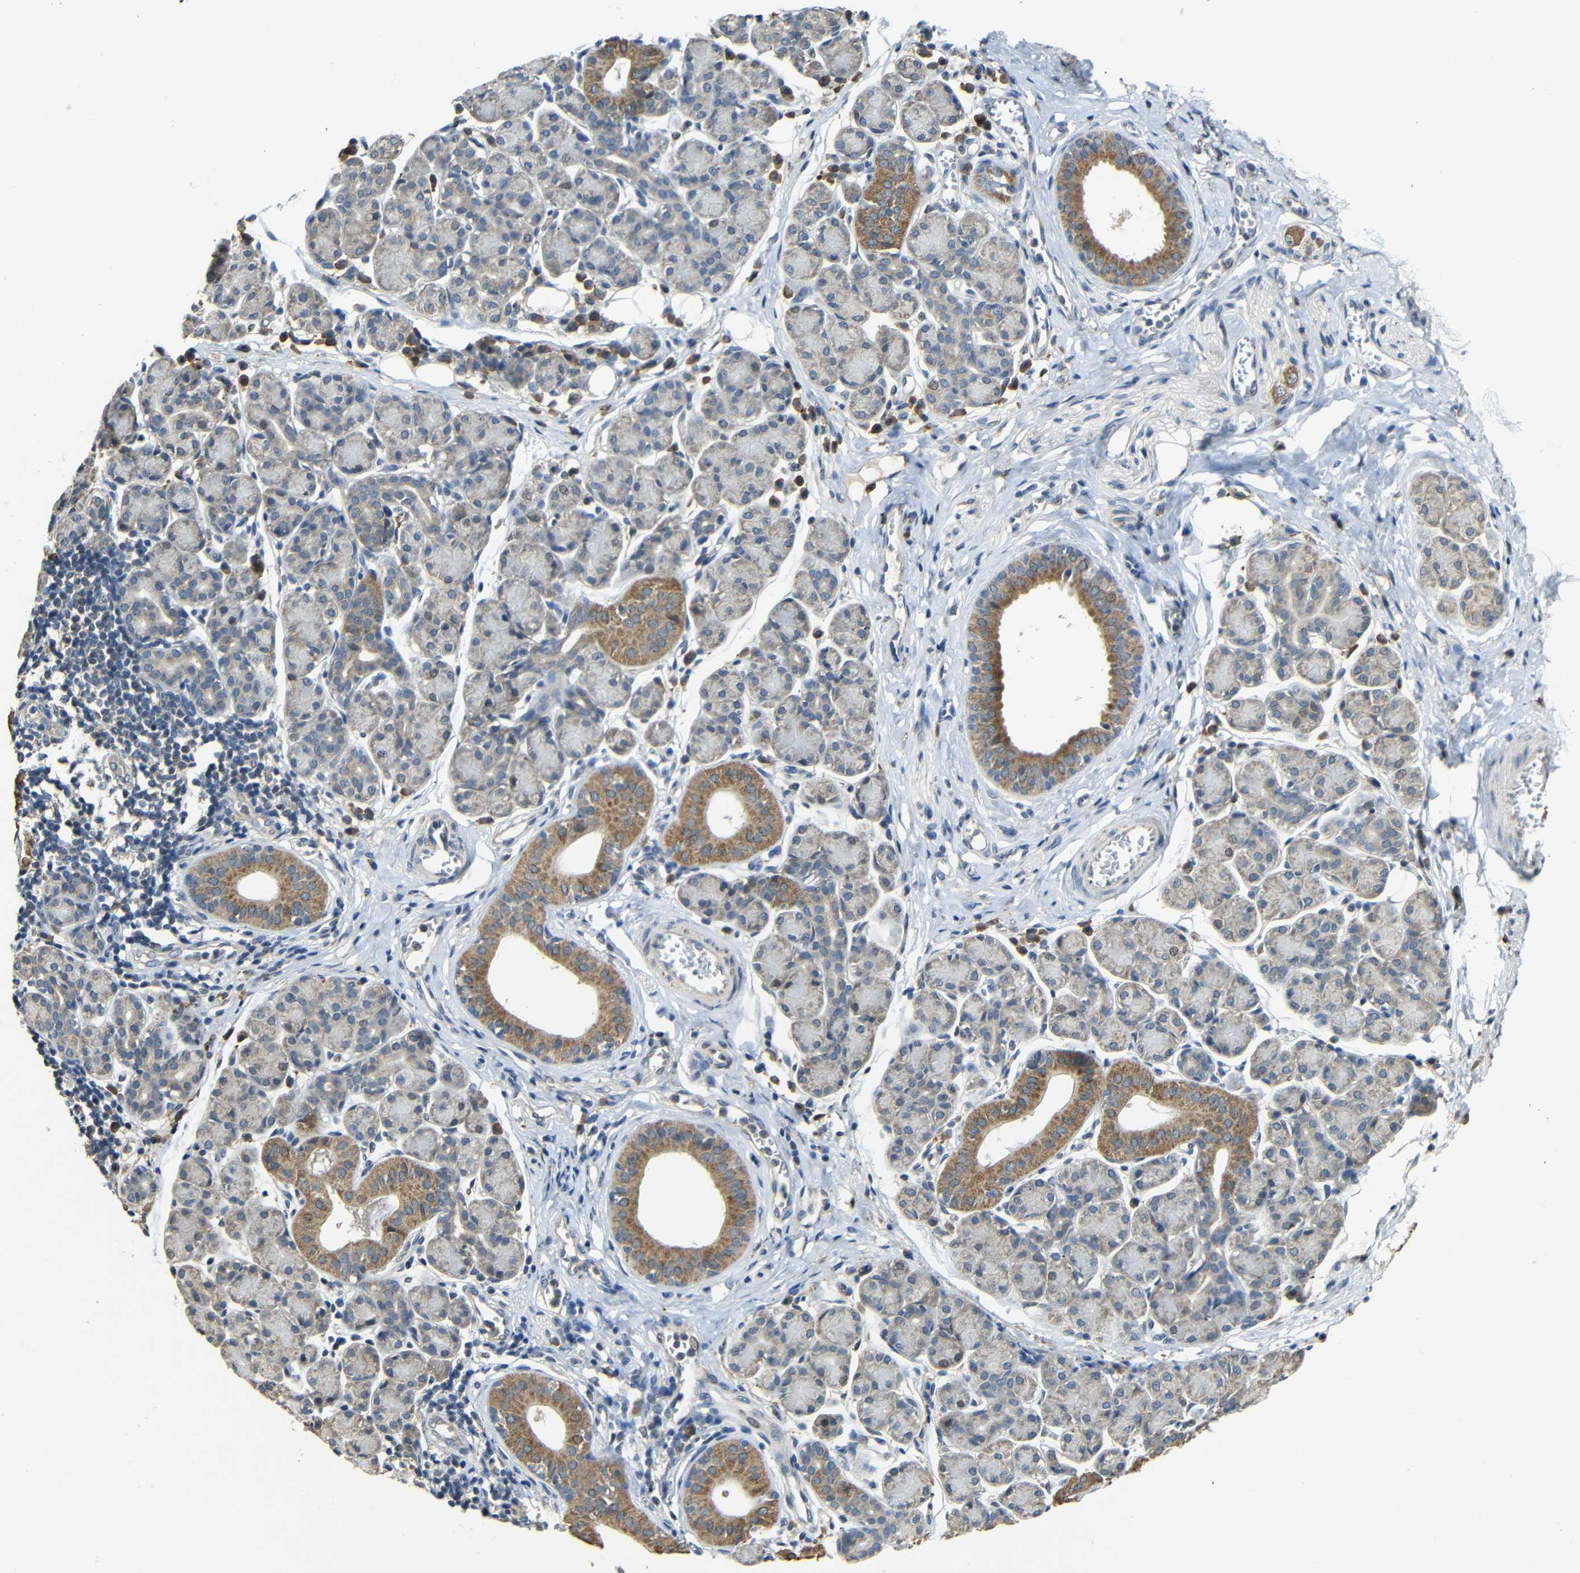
{"staining": {"intensity": "moderate", "quantity": "<25%", "location": "cytoplasmic/membranous"}, "tissue": "salivary gland", "cell_type": "Glandular cells", "image_type": "normal", "snomed": [{"axis": "morphology", "description": "Normal tissue, NOS"}, {"axis": "morphology", "description": "Inflammation, NOS"}, {"axis": "topography", "description": "Lymph node"}, {"axis": "topography", "description": "Salivary gland"}], "caption": "This image demonstrates immunohistochemistry staining of normal human salivary gland, with low moderate cytoplasmic/membranous positivity in approximately <25% of glandular cells.", "gene": "KAZALD1", "patient": {"sex": "male", "age": 3}}